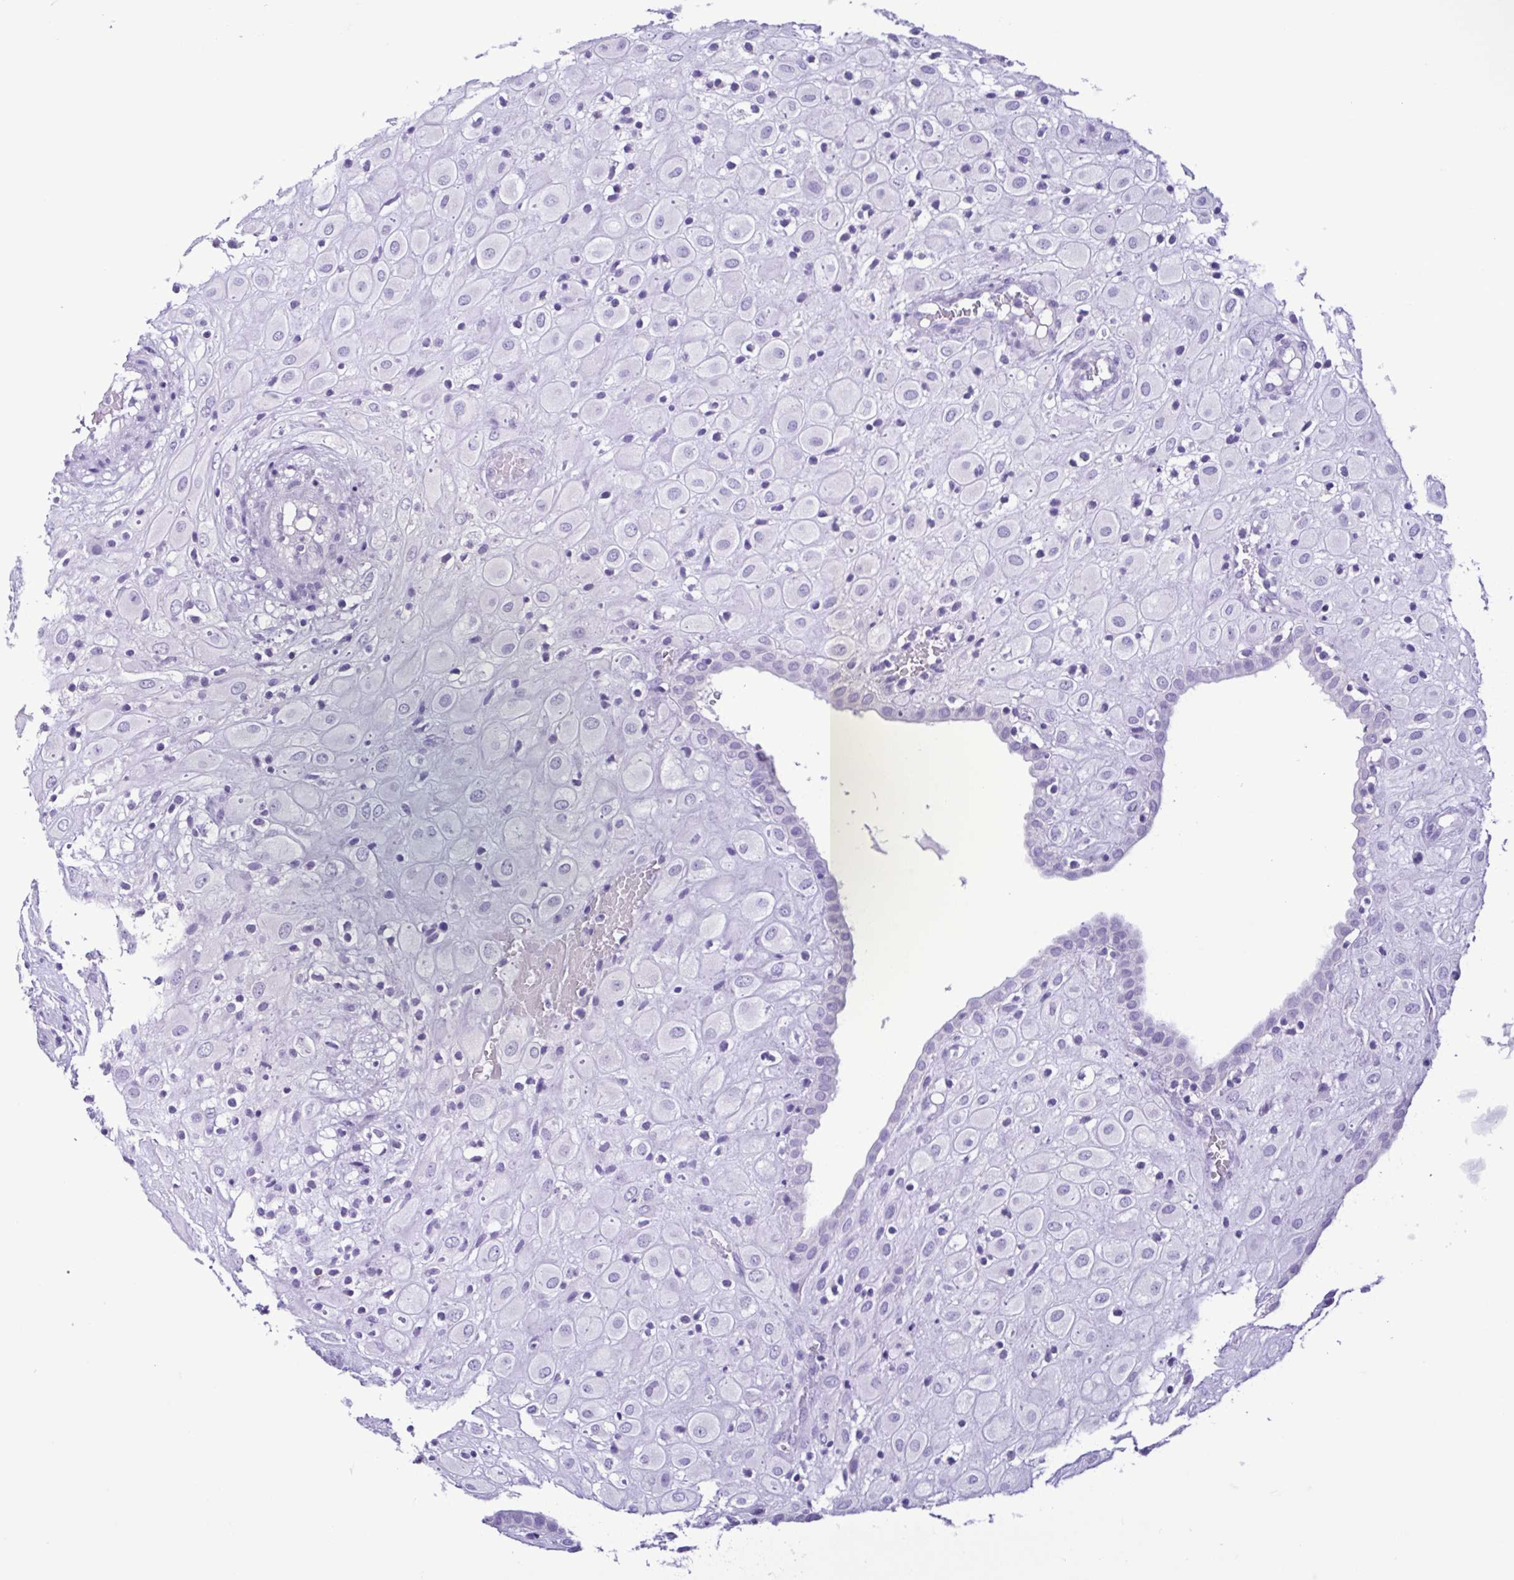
{"staining": {"intensity": "negative", "quantity": "none", "location": "none"}, "tissue": "placenta", "cell_type": "Decidual cells", "image_type": "normal", "snomed": [{"axis": "morphology", "description": "Normal tissue, NOS"}, {"axis": "topography", "description": "Placenta"}], "caption": "Human placenta stained for a protein using immunohistochemistry reveals no staining in decidual cells.", "gene": "SPATA16", "patient": {"sex": "female", "age": 24}}